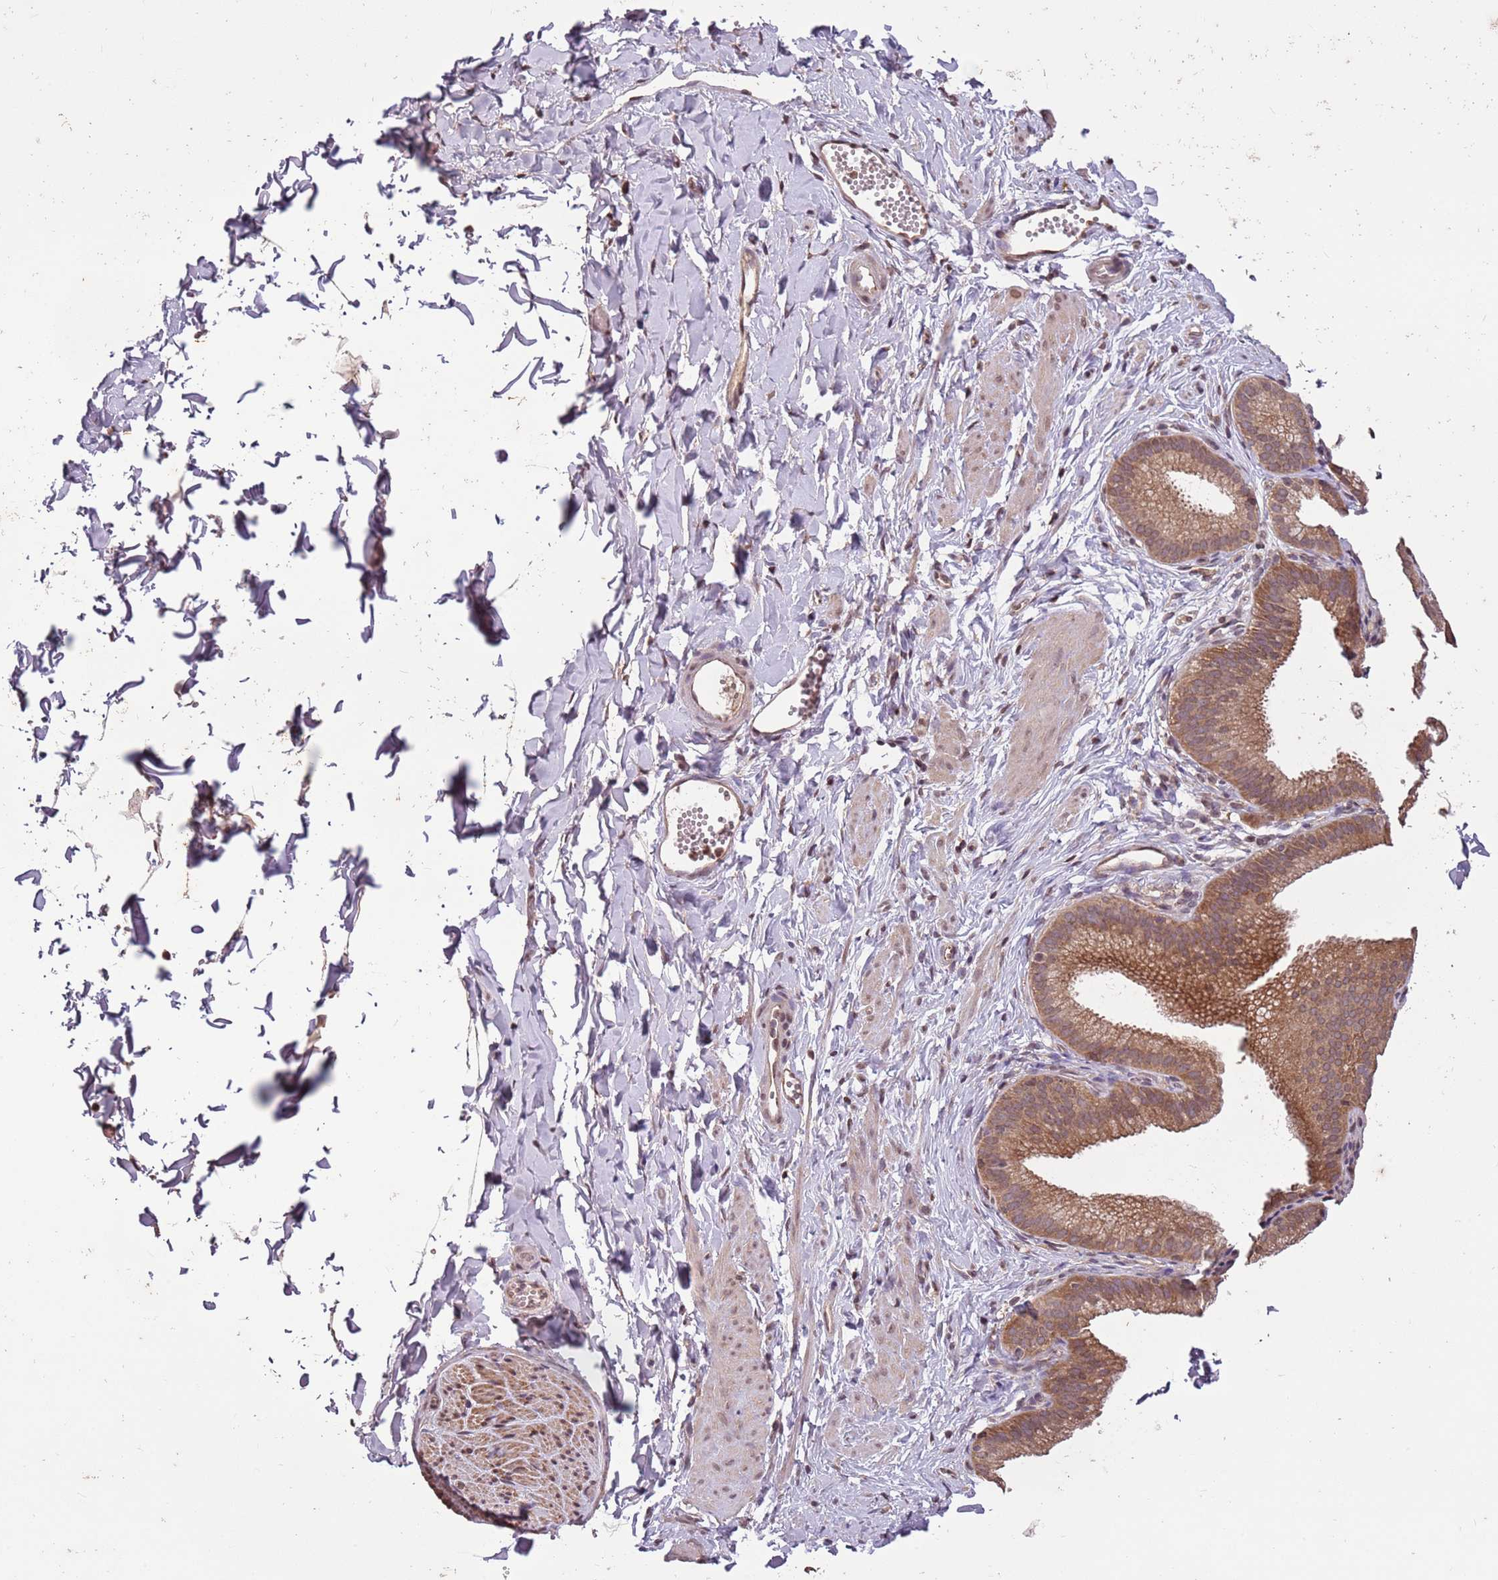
{"staining": {"intensity": "weak", "quantity": ">75%", "location": "cytoplasmic/membranous"}, "tissue": "adipose tissue", "cell_type": "Adipocytes", "image_type": "normal", "snomed": [{"axis": "morphology", "description": "Normal tissue, NOS"}, {"axis": "topography", "description": "Gallbladder"}, {"axis": "topography", "description": "Peripheral nerve tissue"}], "caption": "Immunohistochemistry histopathology image of benign adipose tissue: adipose tissue stained using IHC shows low levels of weak protein expression localized specifically in the cytoplasmic/membranous of adipocytes, appearing as a cytoplasmic/membranous brown color.", "gene": "CAPN9", "patient": {"sex": "male", "age": 38}}